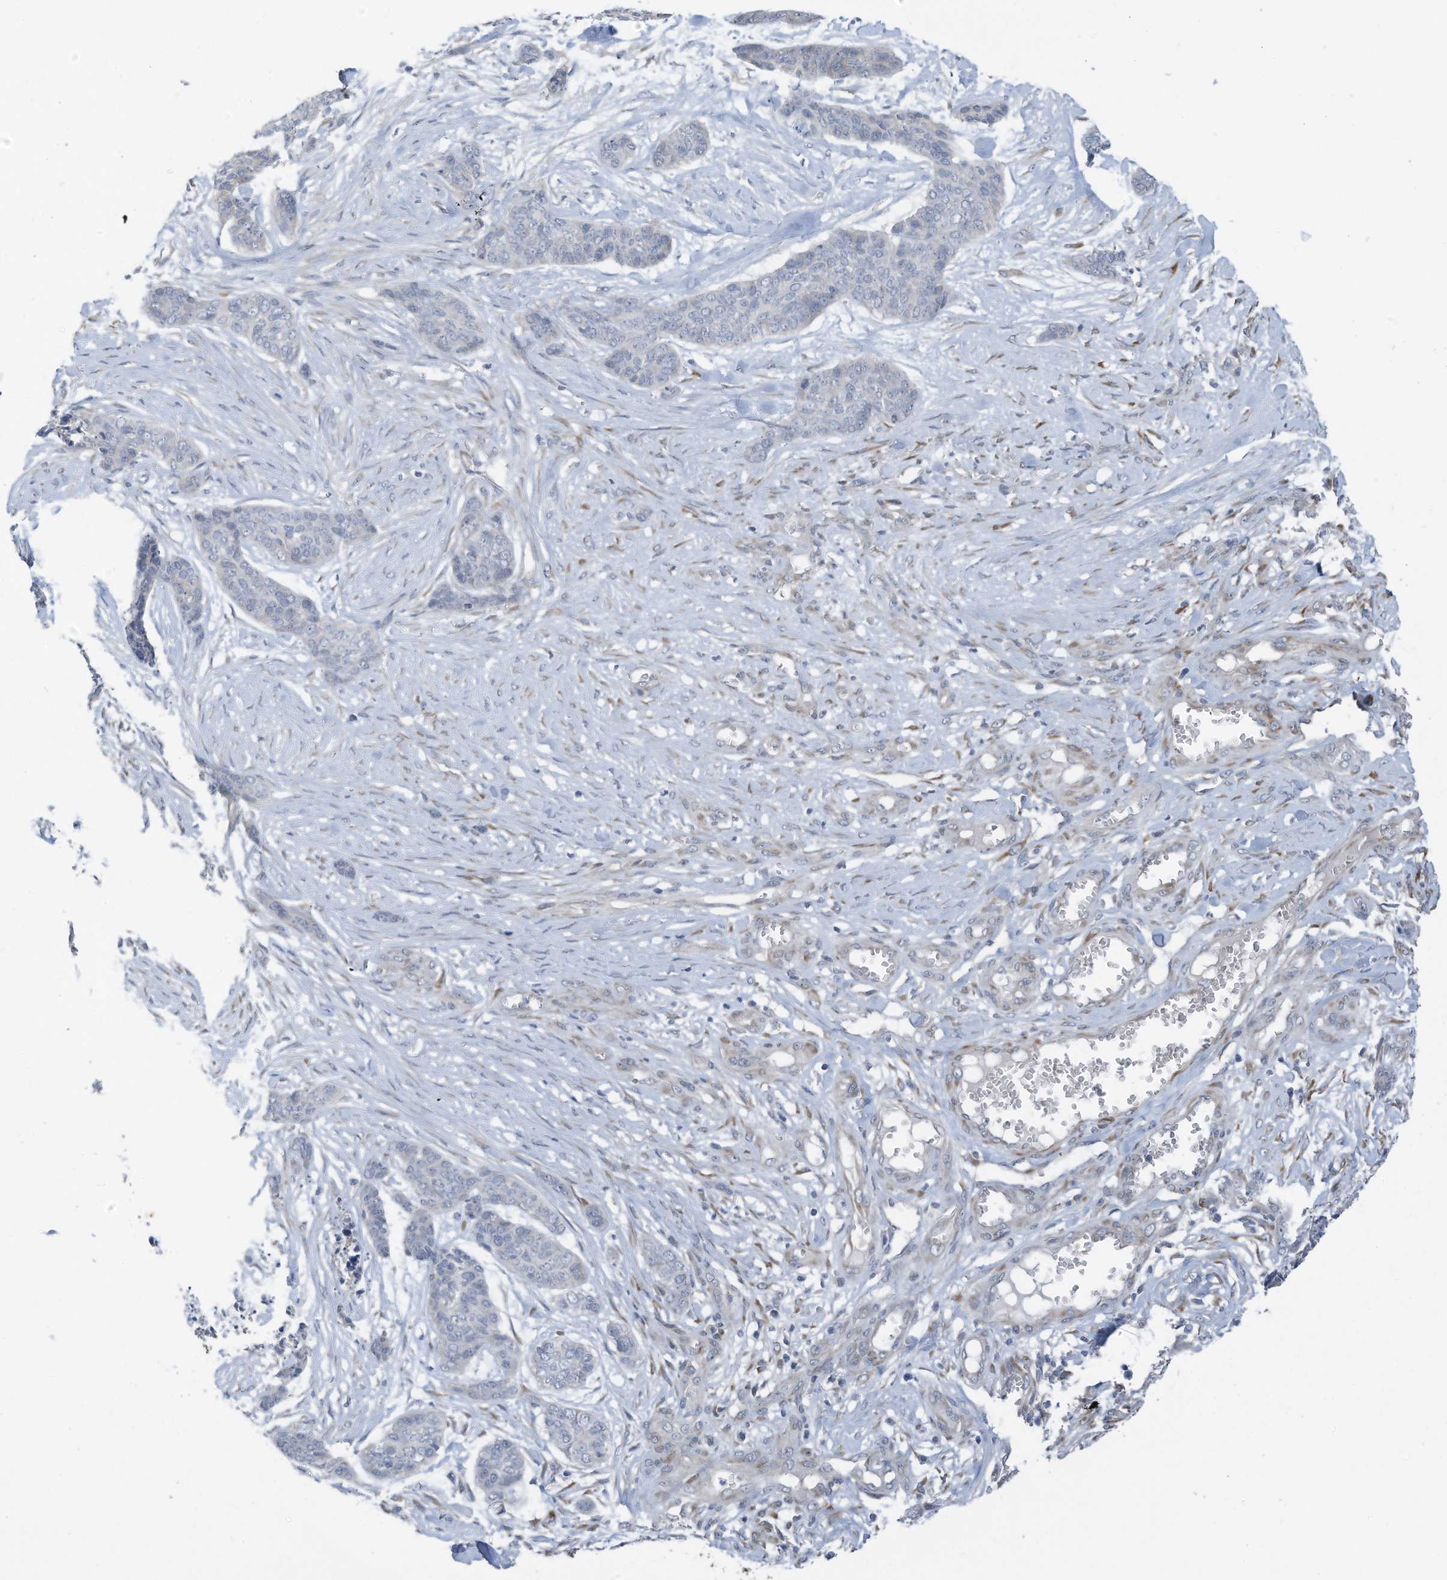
{"staining": {"intensity": "negative", "quantity": "none", "location": "none"}, "tissue": "skin cancer", "cell_type": "Tumor cells", "image_type": "cancer", "snomed": [{"axis": "morphology", "description": "Basal cell carcinoma"}, {"axis": "topography", "description": "Skin"}], "caption": "Protein analysis of basal cell carcinoma (skin) shows no significant expression in tumor cells.", "gene": "ARHGEF33", "patient": {"sex": "female", "age": 64}}